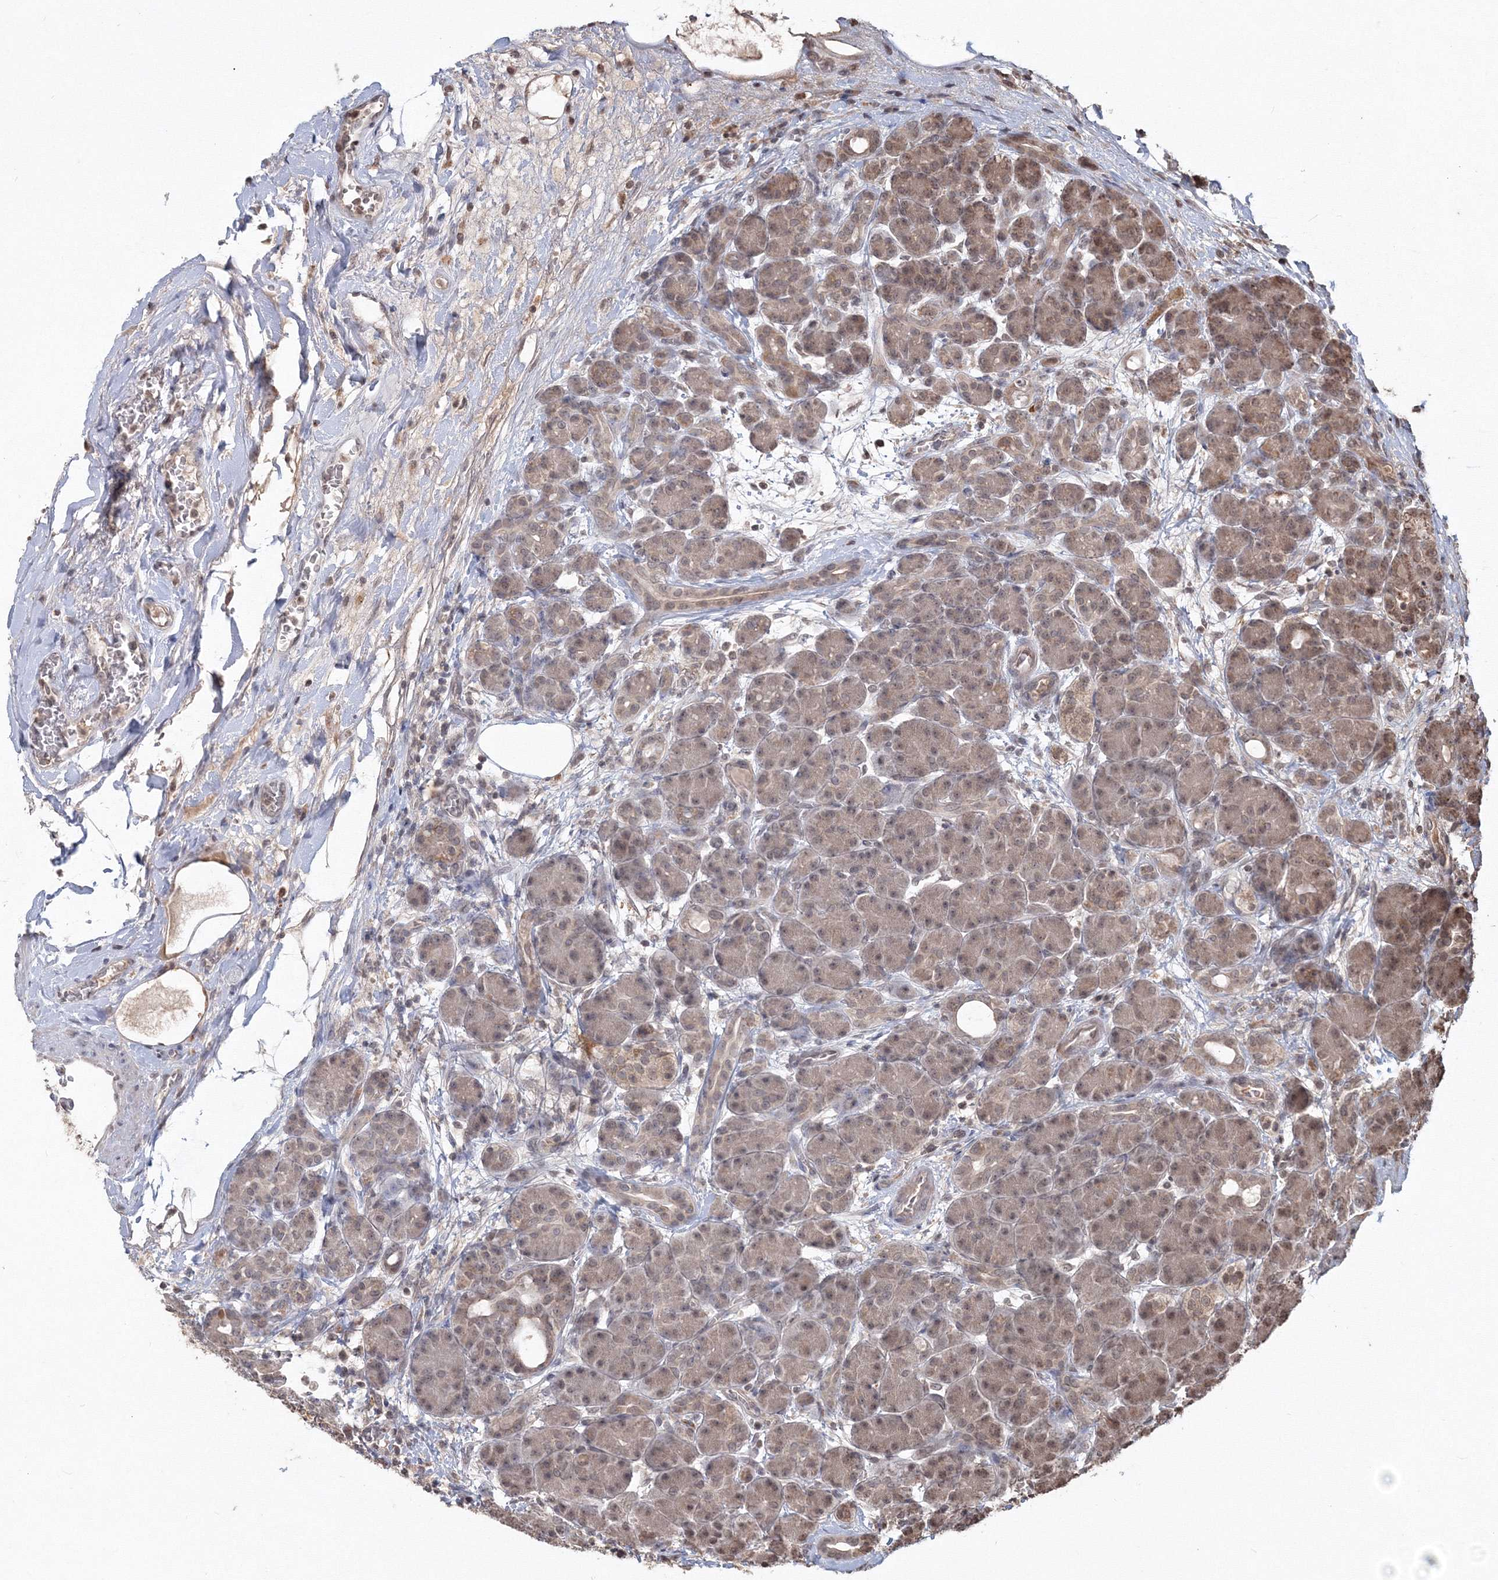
{"staining": {"intensity": "moderate", "quantity": "25%-75%", "location": "cytoplasmic/membranous,nuclear"}, "tissue": "pancreas", "cell_type": "Exocrine glandular cells", "image_type": "normal", "snomed": [{"axis": "morphology", "description": "Normal tissue, NOS"}, {"axis": "topography", "description": "Pancreas"}], "caption": "Immunohistochemical staining of normal pancreas displays 25%-75% levels of moderate cytoplasmic/membranous,nuclear protein expression in about 25%-75% of exocrine glandular cells.", "gene": "PEX13", "patient": {"sex": "male", "age": 63}}